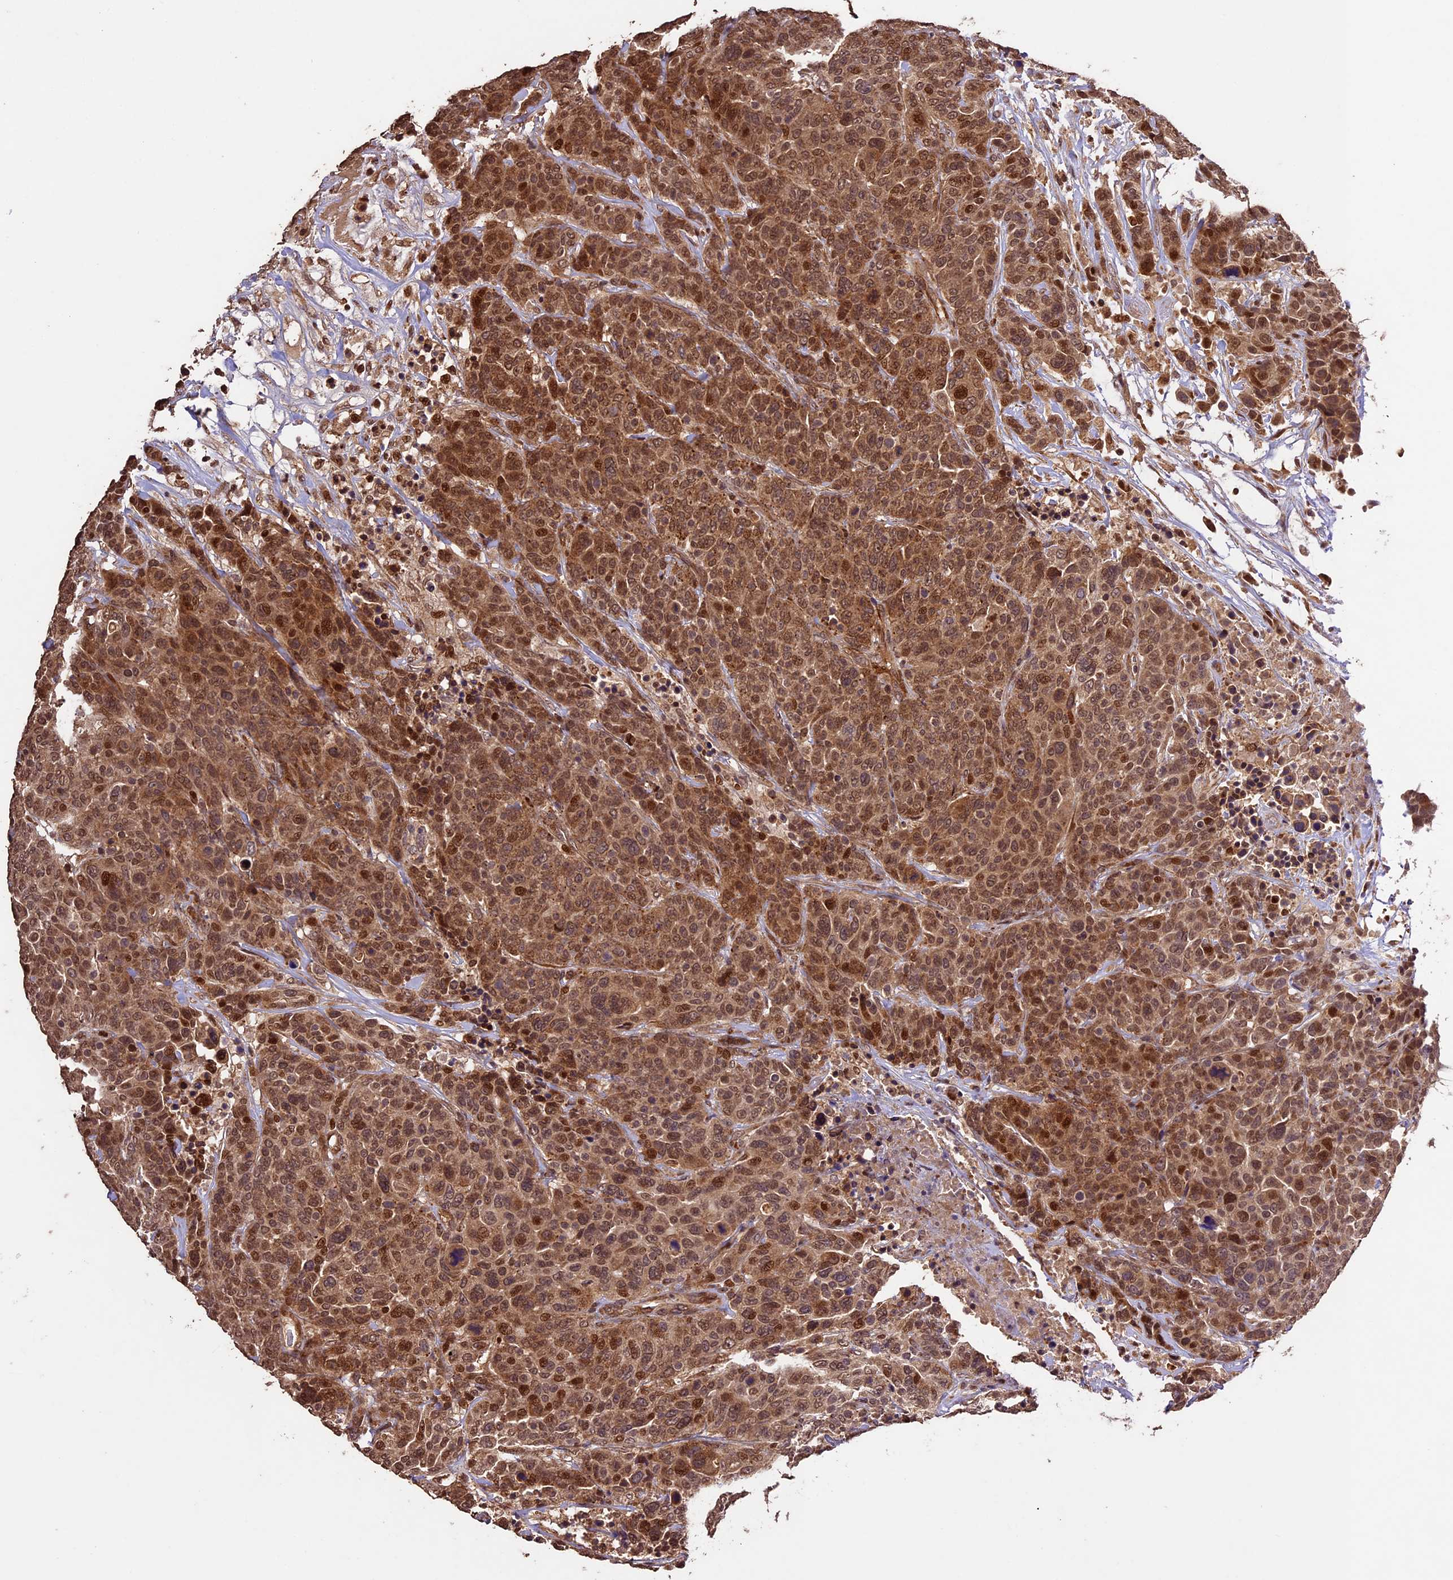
{"staining": {"intensity": "moderate", "quantity": ">75%", "location": "cytoplasmic/membranous,nuclear"}, "tissue": "breast cancer", "cell_type": "Tumor cells", "image_type": "cancer", "snomed": [{"axis": "morphology", "description": "Duct carcinoma"}, {"axis": "topography", "description": "Breast"}], "caption": "Protein expression analysis of human infiltrating ductal carcinoma (breast) reveals moderate cytoplasmic/membranous and nuclear positivity in approximately >75% of tumor cells.", "gene": "CDKN2AIP", "patient": {"sex": "female", "age": 37}}